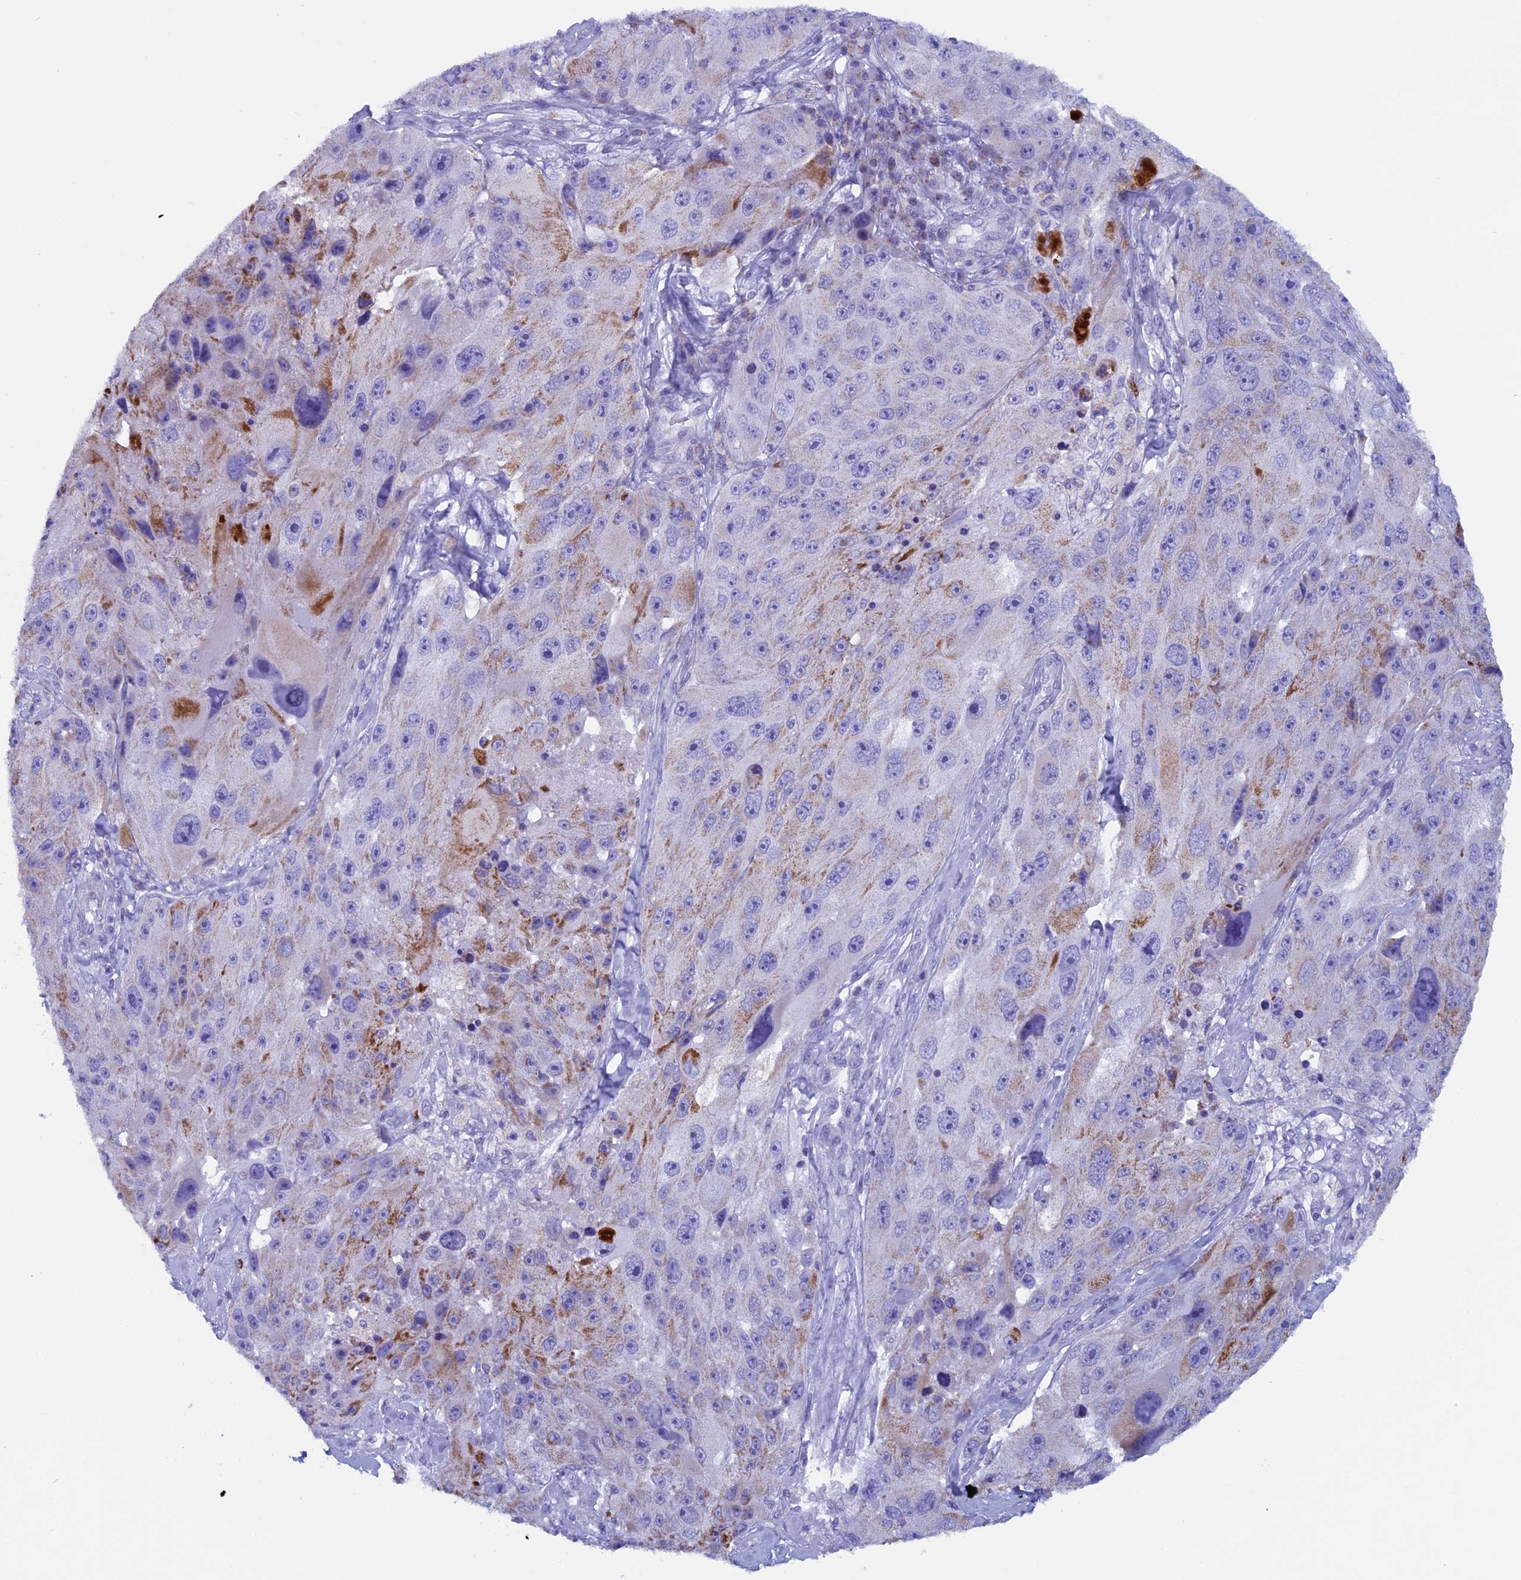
{"staining": {"intensity": "moderate", "quantity": "<25%", "location": "cytoplasmic/membranous"}, "tissue": "melanoma", "cell_type": "Tumor cells", "image_type": "cancer", "snomed": [{"axis": "morphology", "description": "Malignant melanoma, Metastatic site"}, {"axis": "topography", "description": "Lymph node"}], "caption": "The immunohistochemical stain highlights moderate cytoplasmic/membranous expression in tumor cells of malignant melanoma (metastatic site) tissue. The staining was performed using DAB (3,3'-diaminobenzidine), with brown indicating positive protein expression. Nuclei are stained blue with hematoxylin.", "gene": "ZNF563", "patient": {"sex": "male", "age": 62}}